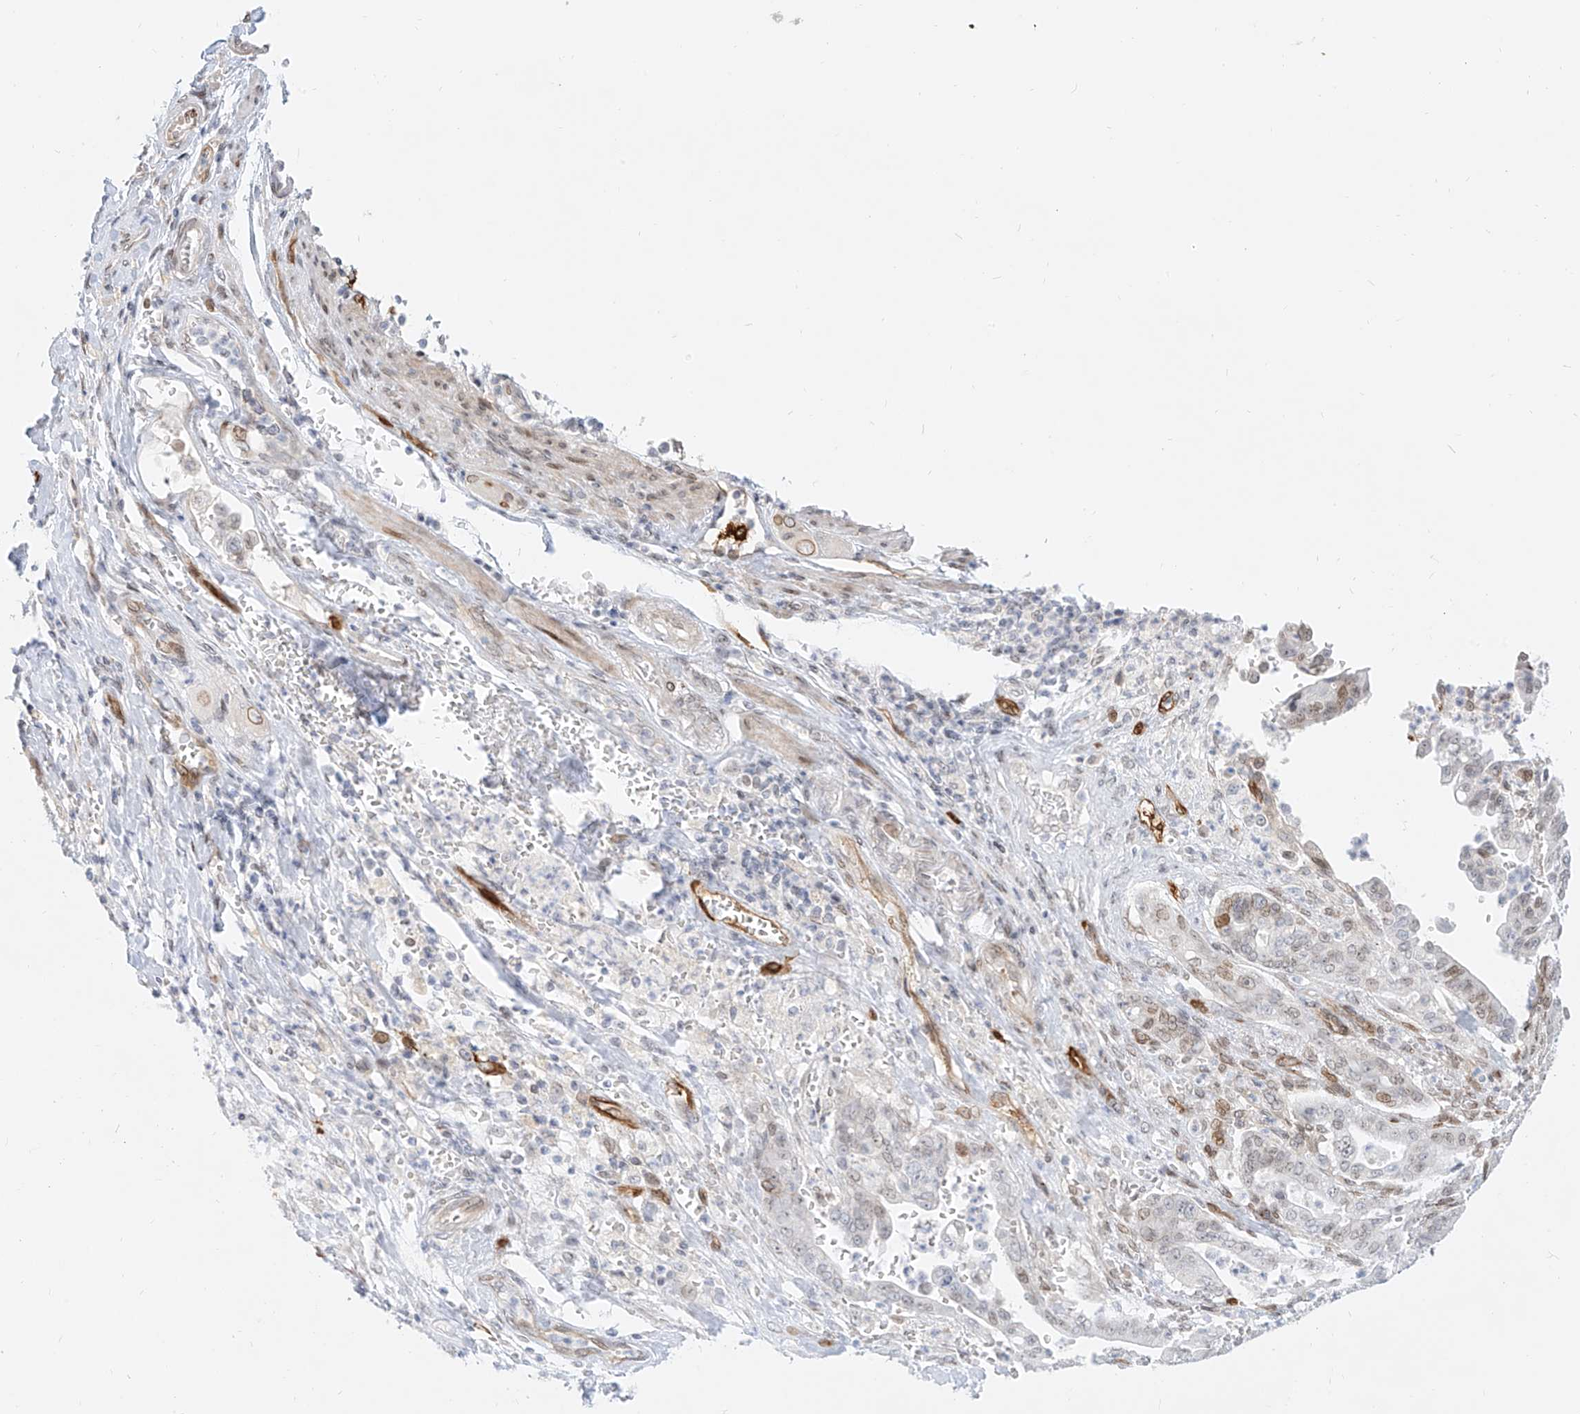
{"staining": {"intensity": "weak", "quantity": "<25%", "location": "nuclear"}, "tissue": "pancreatic cancer", "cell_type": "Tumor cells", "image_type": "cancer", "snomed": [{"axis": "morphology", "description": "Adenocarcinoma, NOS"}, {"axis": "topography", "description": "Pancreas"}], "caption": "Pancreatic cancer (adenocarcinoma) was stained to show a protein in brown. There is no significant positivity in tumor cells.", "gene": "NHSL1", "patient": {"sex": "male", "age": 70}}